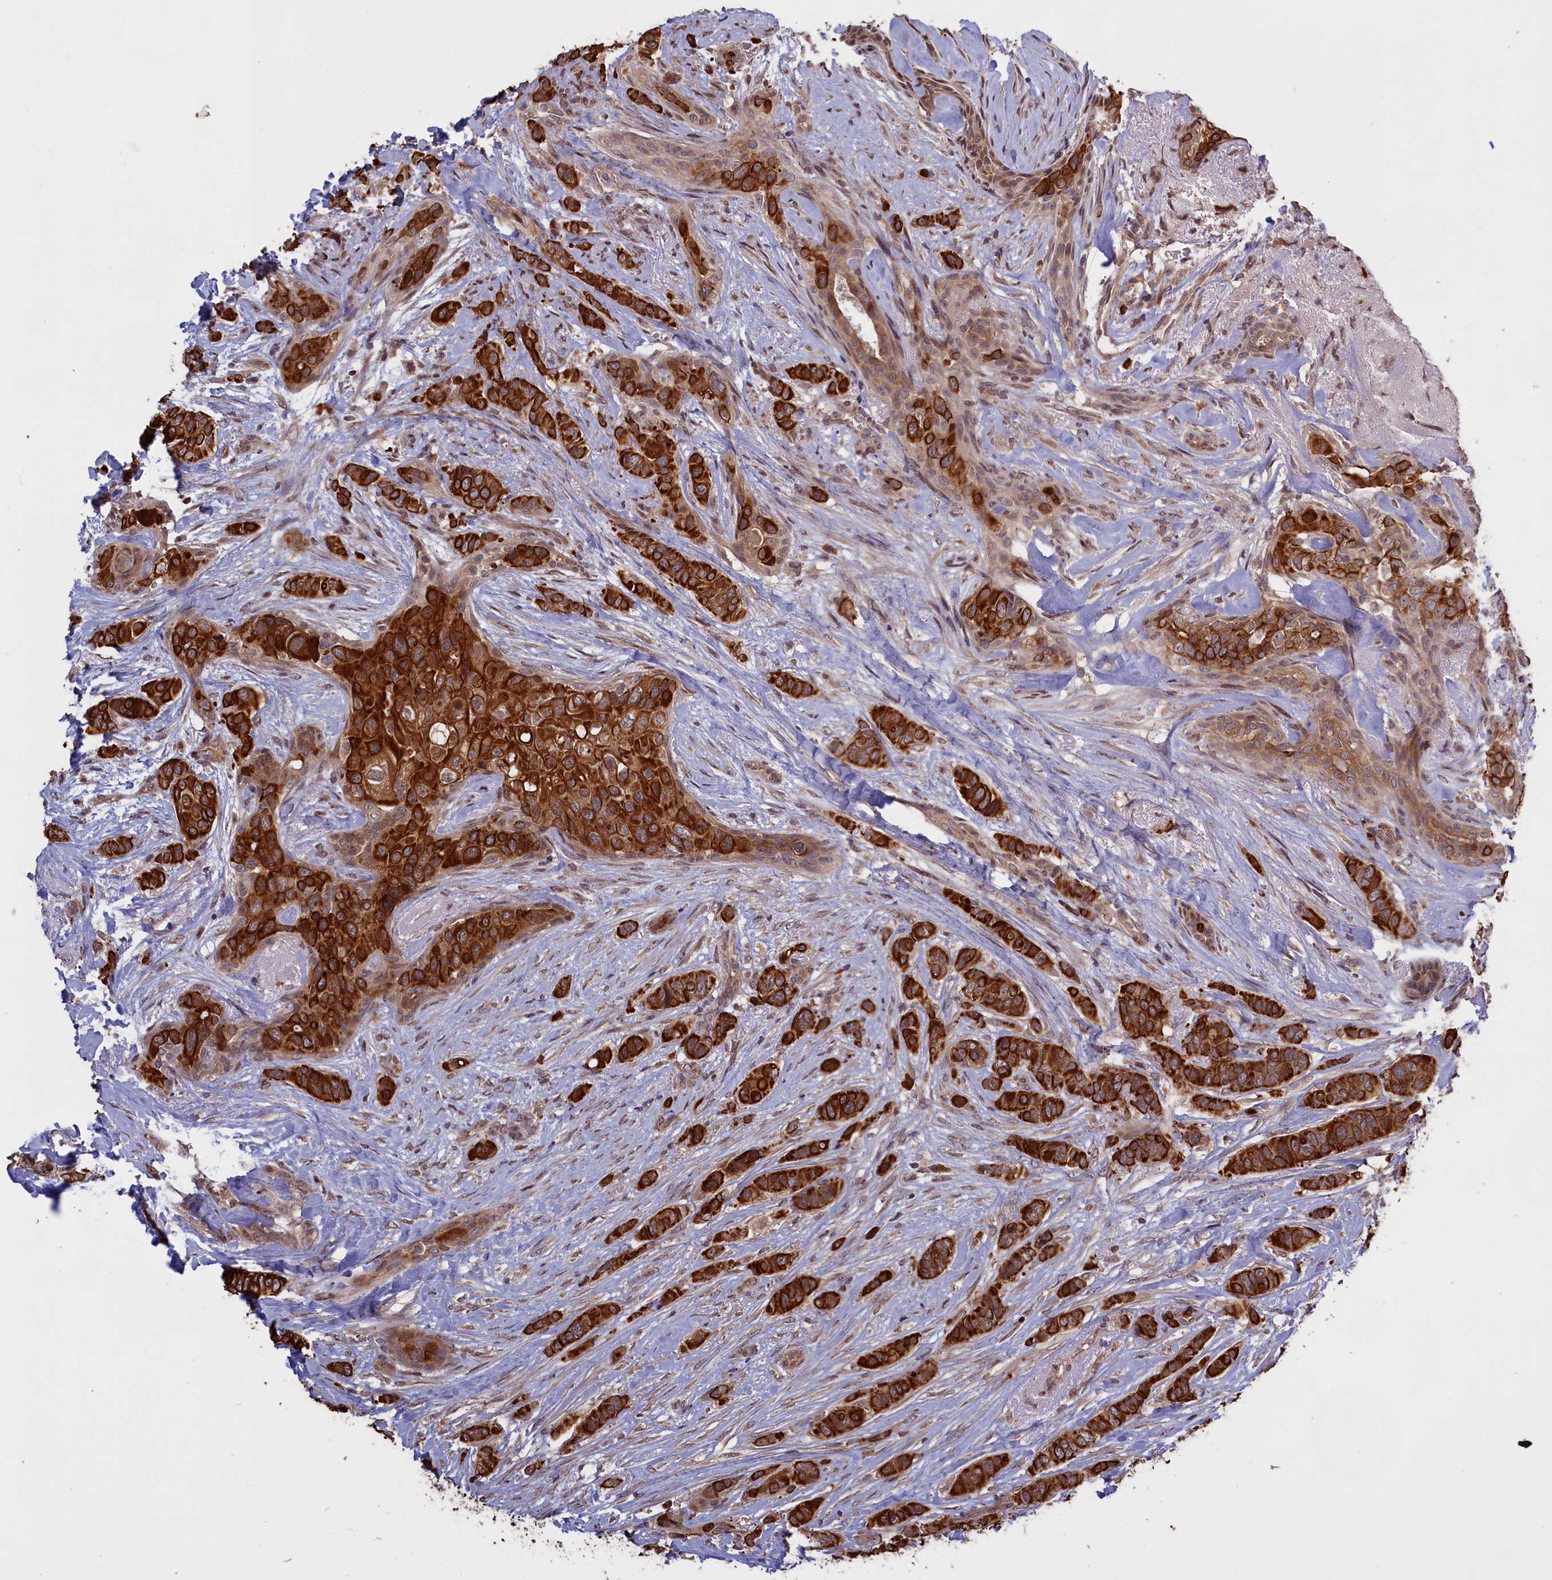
{"staining": {"intensity": "strong", "quantity": ">75%", "location": "cytoplasmic/membranous"}, "tissue": "breast cancer", "cell_type": "Tumor cells", "image_type": "cancer", "snomed": [{"axis": "morphology", "description": "Lobular carcinoma"}, {"axis": "topography", "description": "Breast"}], "caption": "This is an image of immunohistochemistry (IHC) staining of breast cancer, which shows strong expression in the cytoplasmic/membranous of tumor cells.", "gene": "DENND1B", "patient": {"sex": "female", "age": 51}}